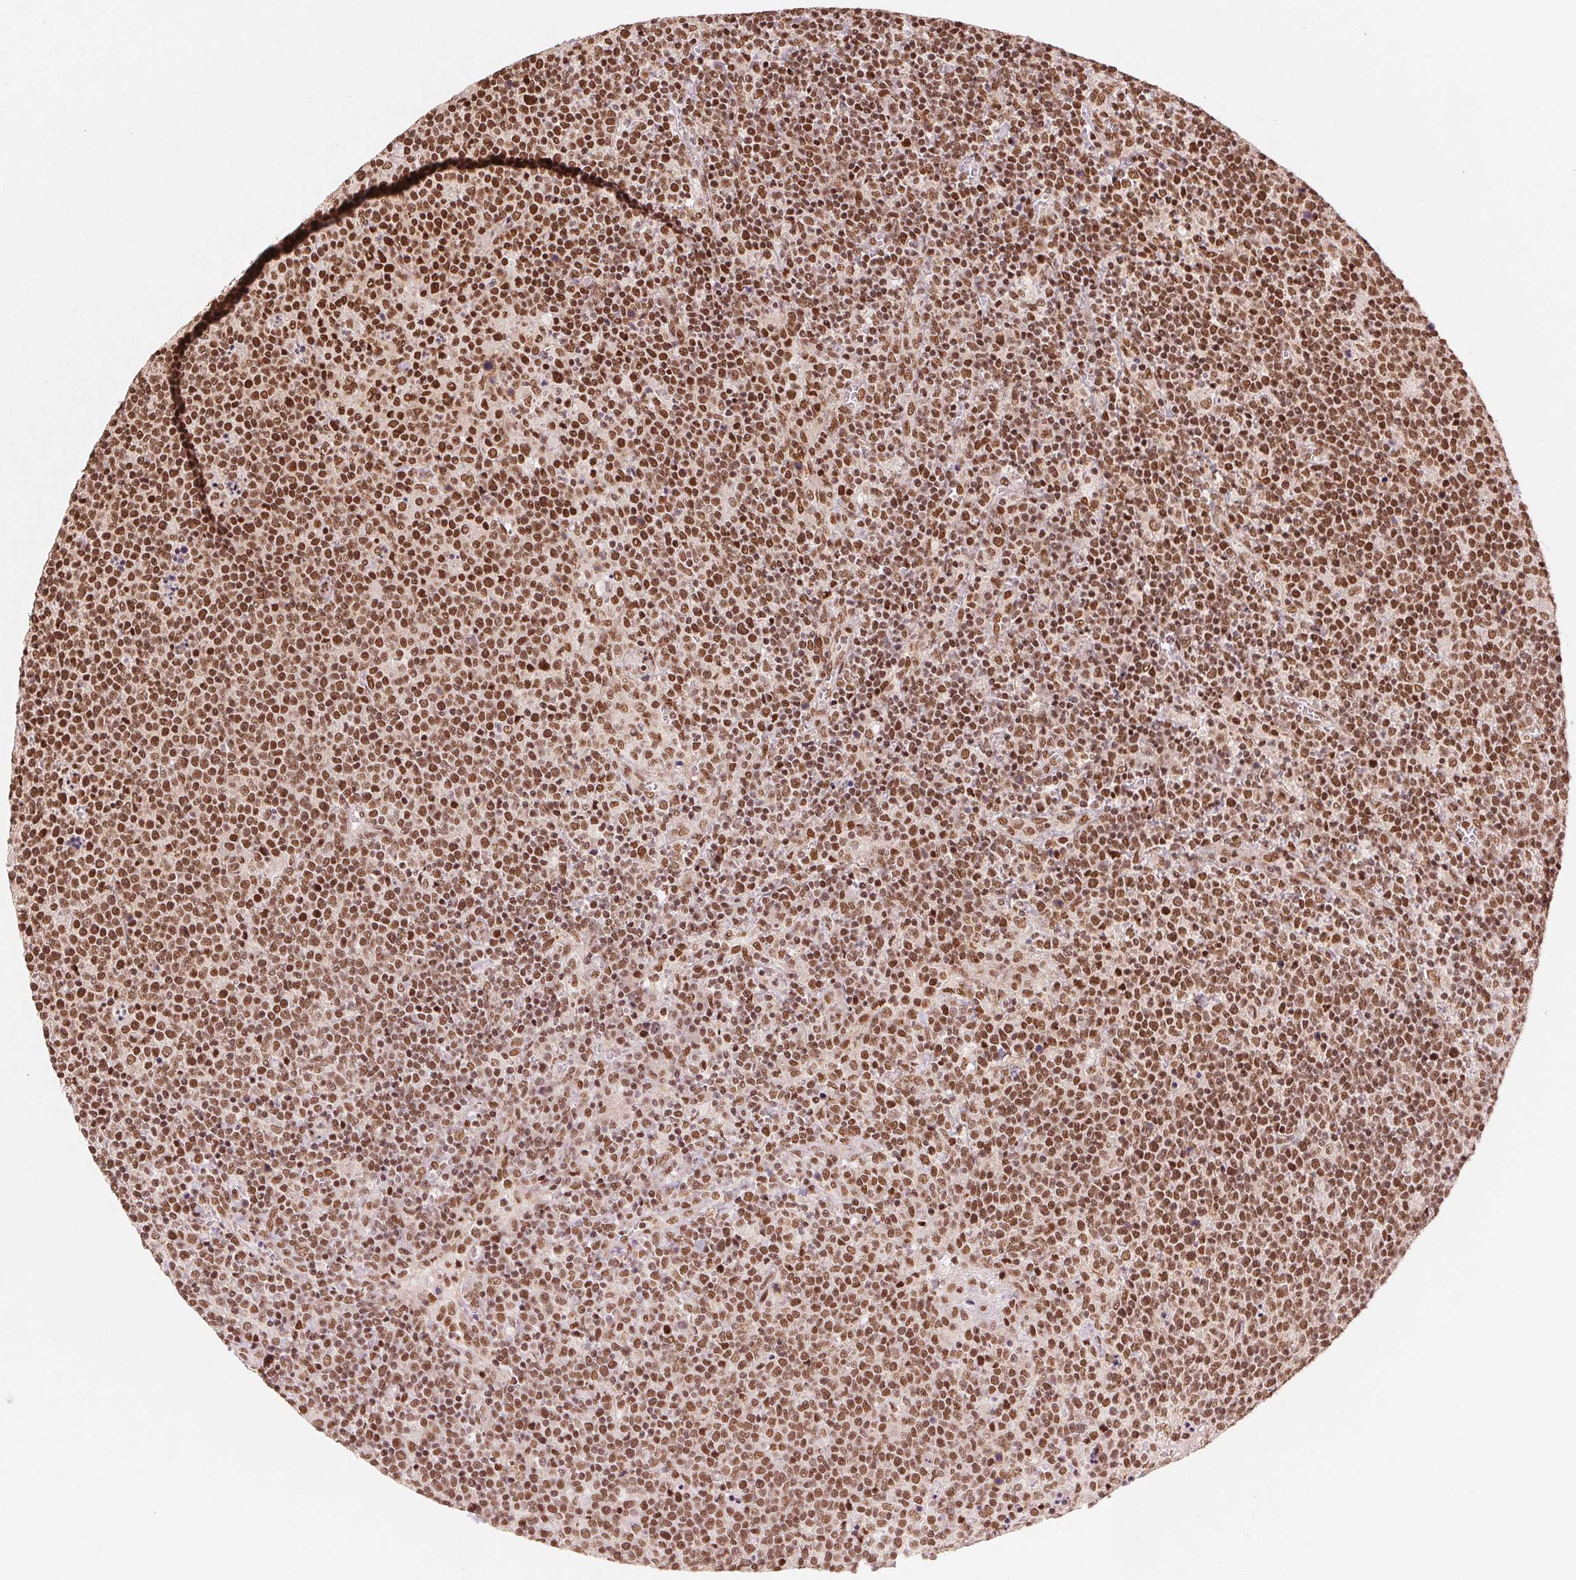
{"staining": {"intensity": "strong", "quantity": ">75%", "location": "nuclear"}, "tissue": "lymphoma", "cell_type": "Tumor cells", "image_type": "cancer", "snomed": [{"axis": "morphology", "description": "Malignant lymphoma, non-Hodgkin's type, High grade"}, {"axis": "topography", "description": "Lymph node"}], "caption": "Lymphoma tissue displays strong nuclear expression in about >75% of tumor cells, visualized by immunohistochemistry.", "gene": "TTLL9", "patient": {"sex": "male", "age": 61}}